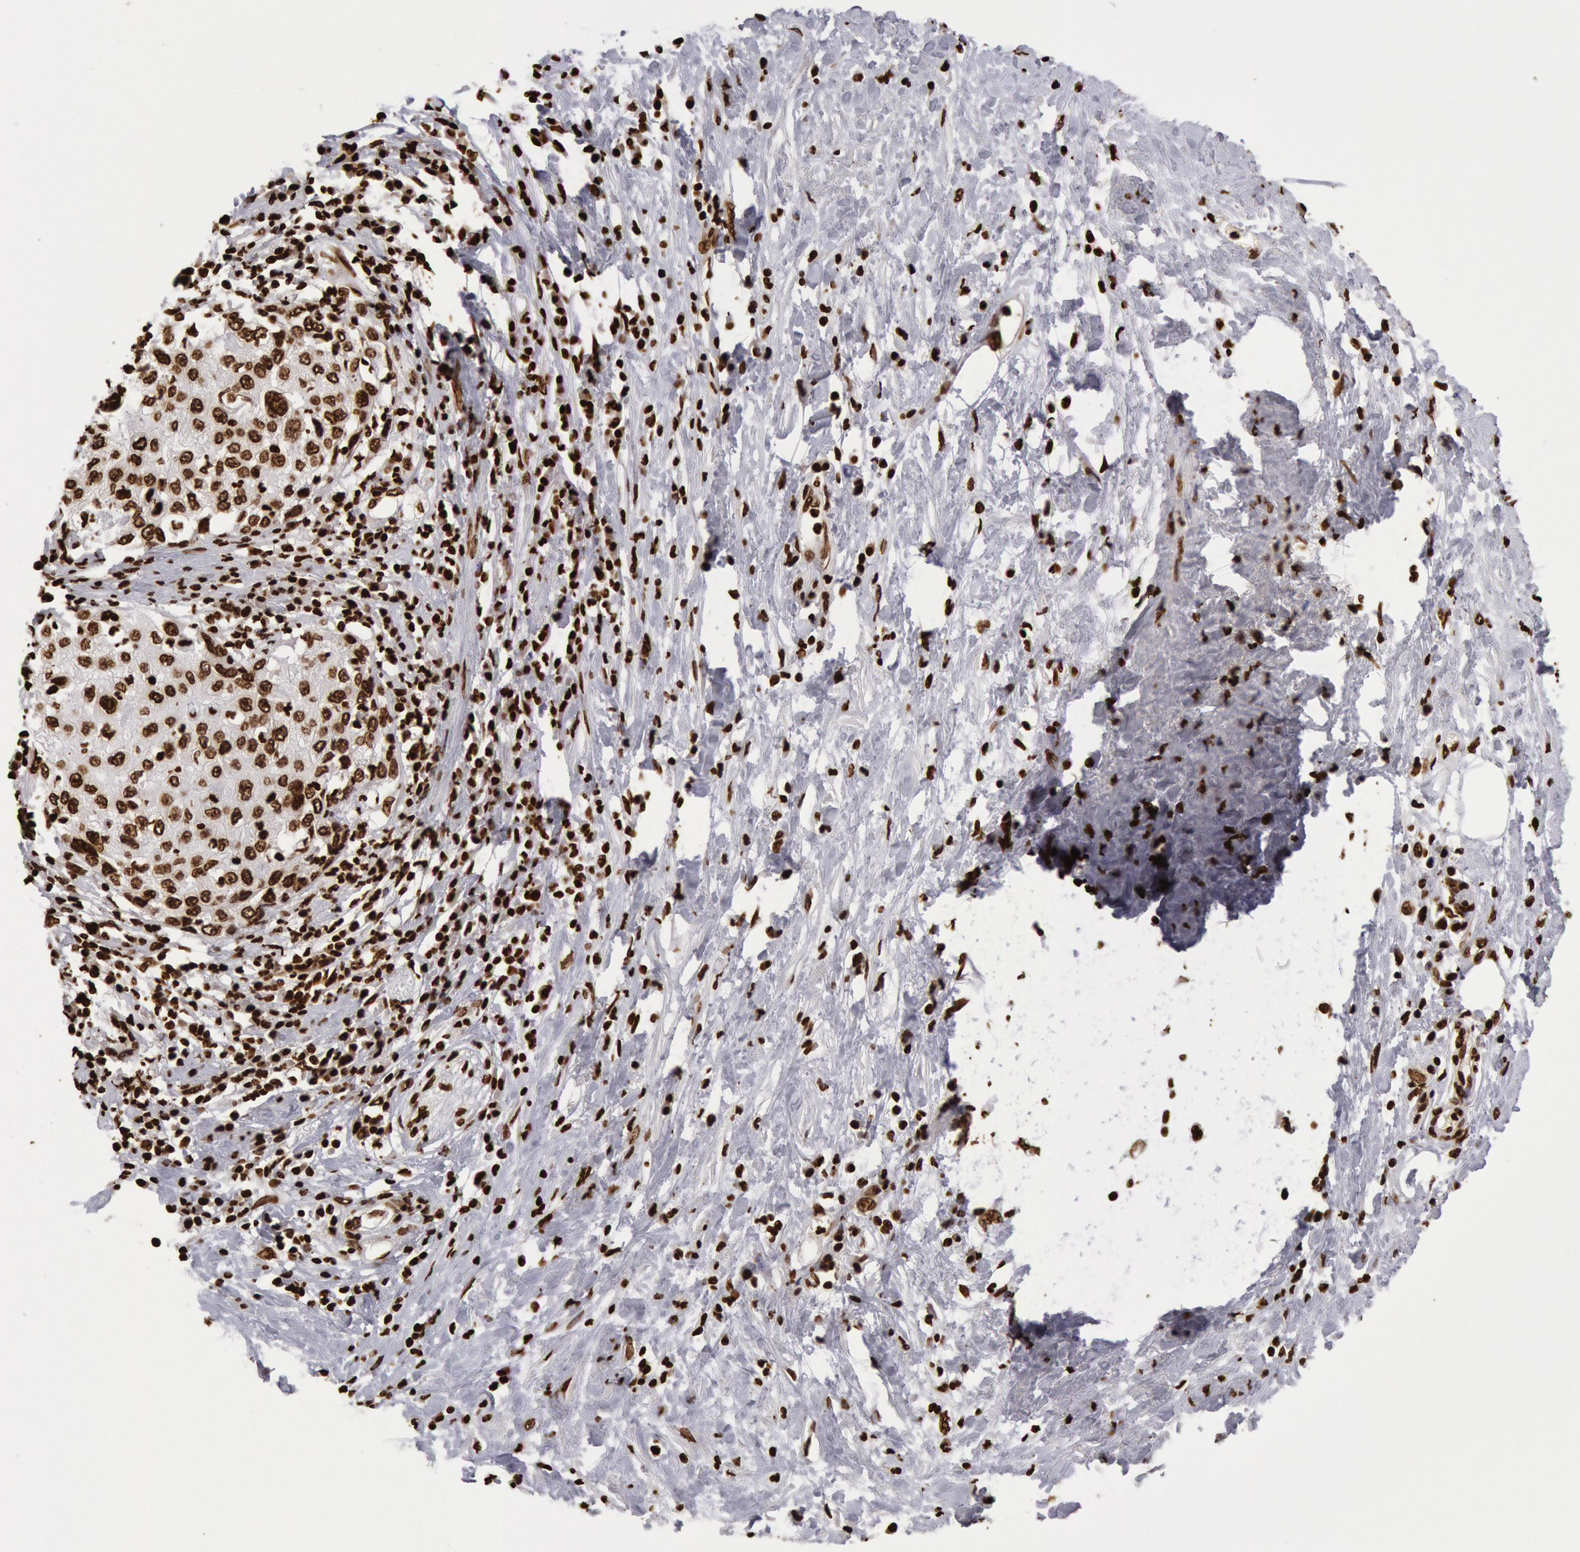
{"staining": {"intensity": "strong", "quantity": ">75%", "location": "nuclear"}, "tissue": "cervical cancer", "cell_type": "Tumor cells", "image_type": "cancer", "snomed": [{"axis": "morphology", "description": "Squamous cell carcinoma, NOS"}, {"axis": "topography", "description": "Cervix"}], "caption": "Immunohistochemistry of cervical cancer (squamous cell carcinoma) exhibits high levels of strong nuclear positivity in about >75% of tumor cells.", "gene": "H3-4", "patient": {"sex": "female", "age": 57}}